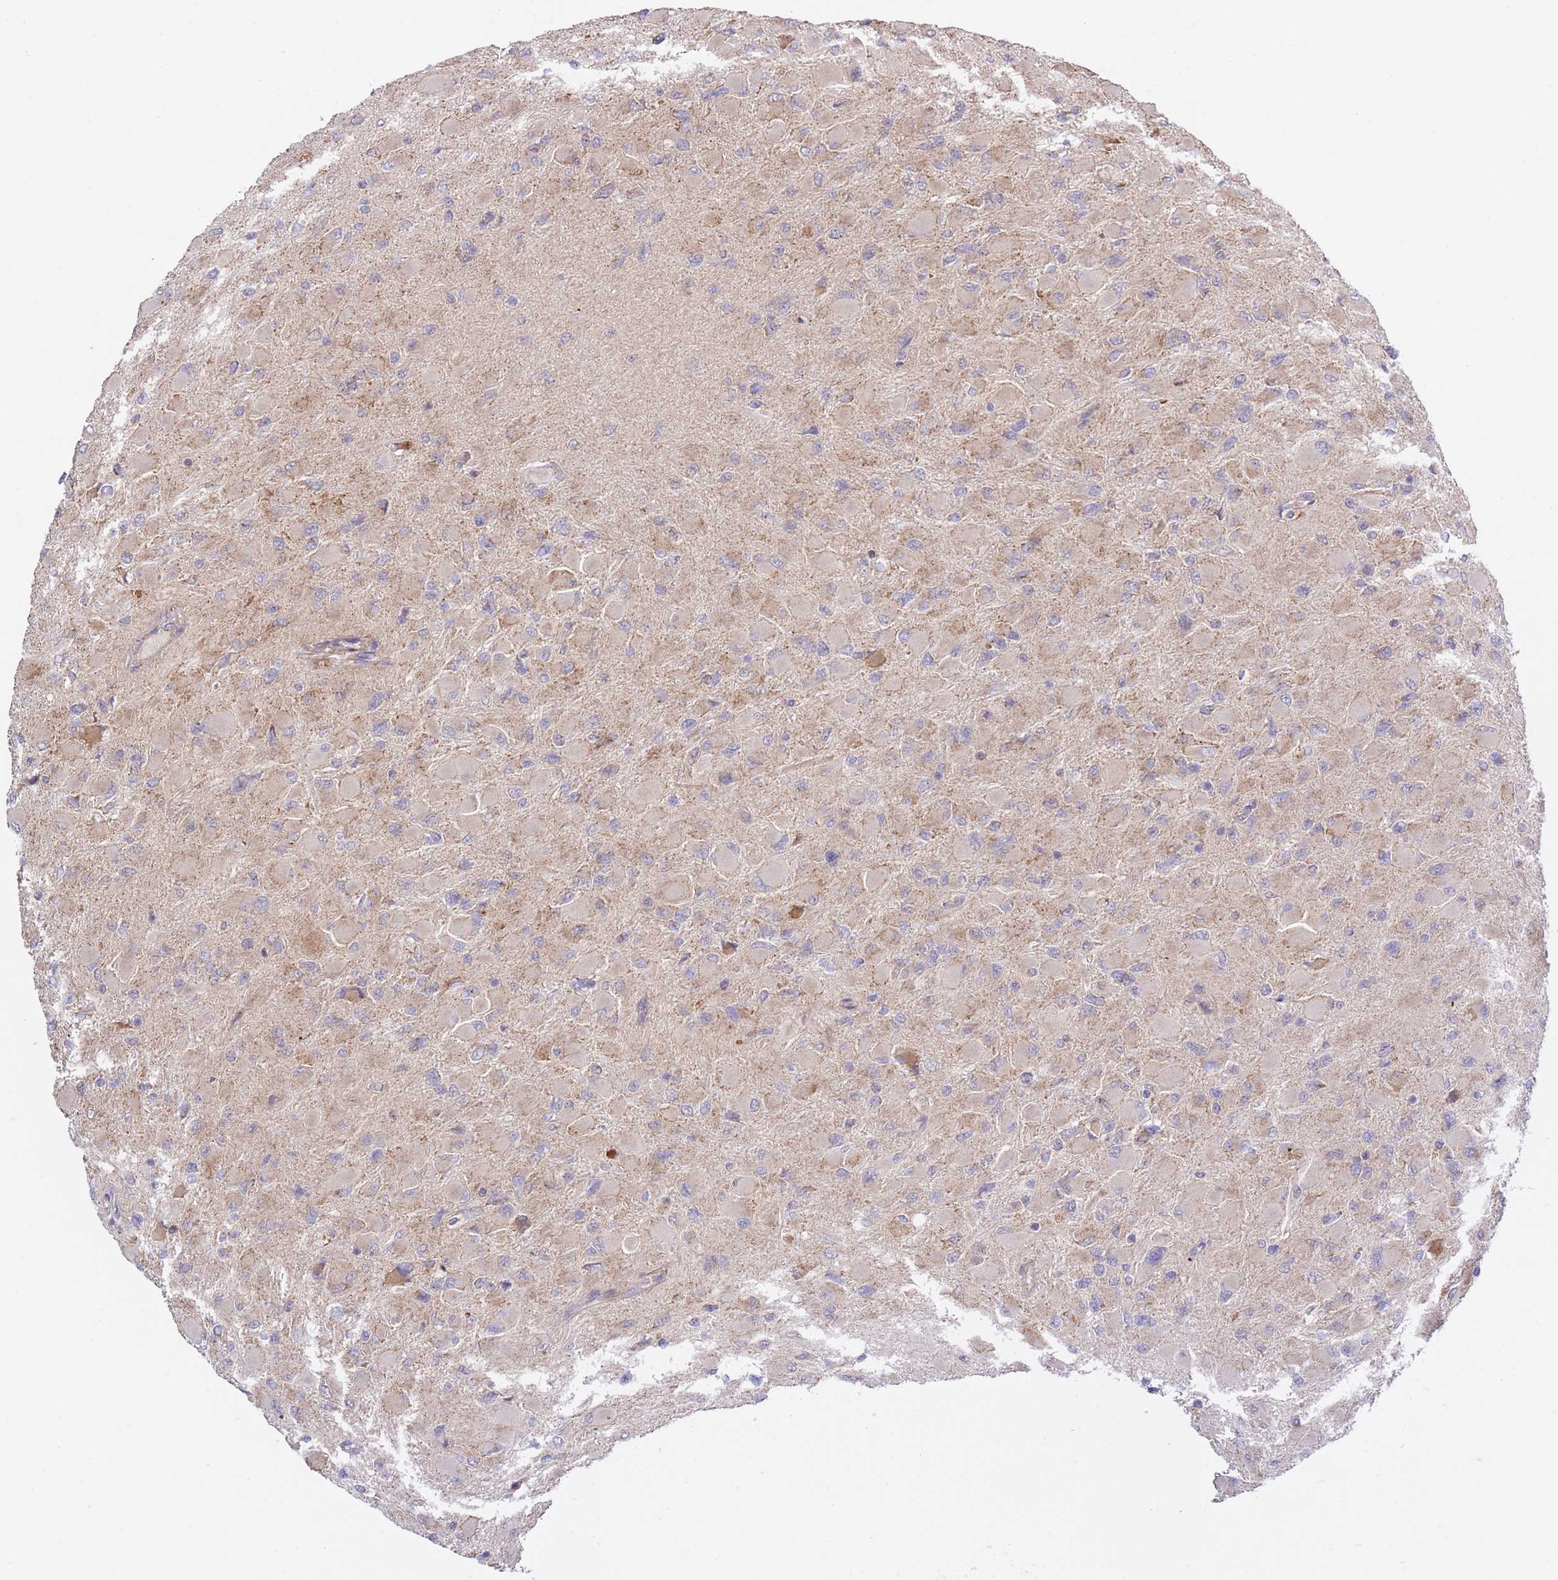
{"staining": {"intensity": "weak", "quantity": "<25%", "location": "cytoplasmic/membranous"}, "tissue": "glioma", "cell_type": "Tumor cells", "image_type": "cancer", "snomed": [{"axis": "morphology", "description": "Glioma, malignant, High grade"}, {"axis": "topography", "description": "Cerebral cortex"}], "caption": "Immunohistochemical staining of glioma demonstrates no significant positivity in tumor cells.", "gene": "ATP13A2", "patient": {"sex": "female", "age": 36}}